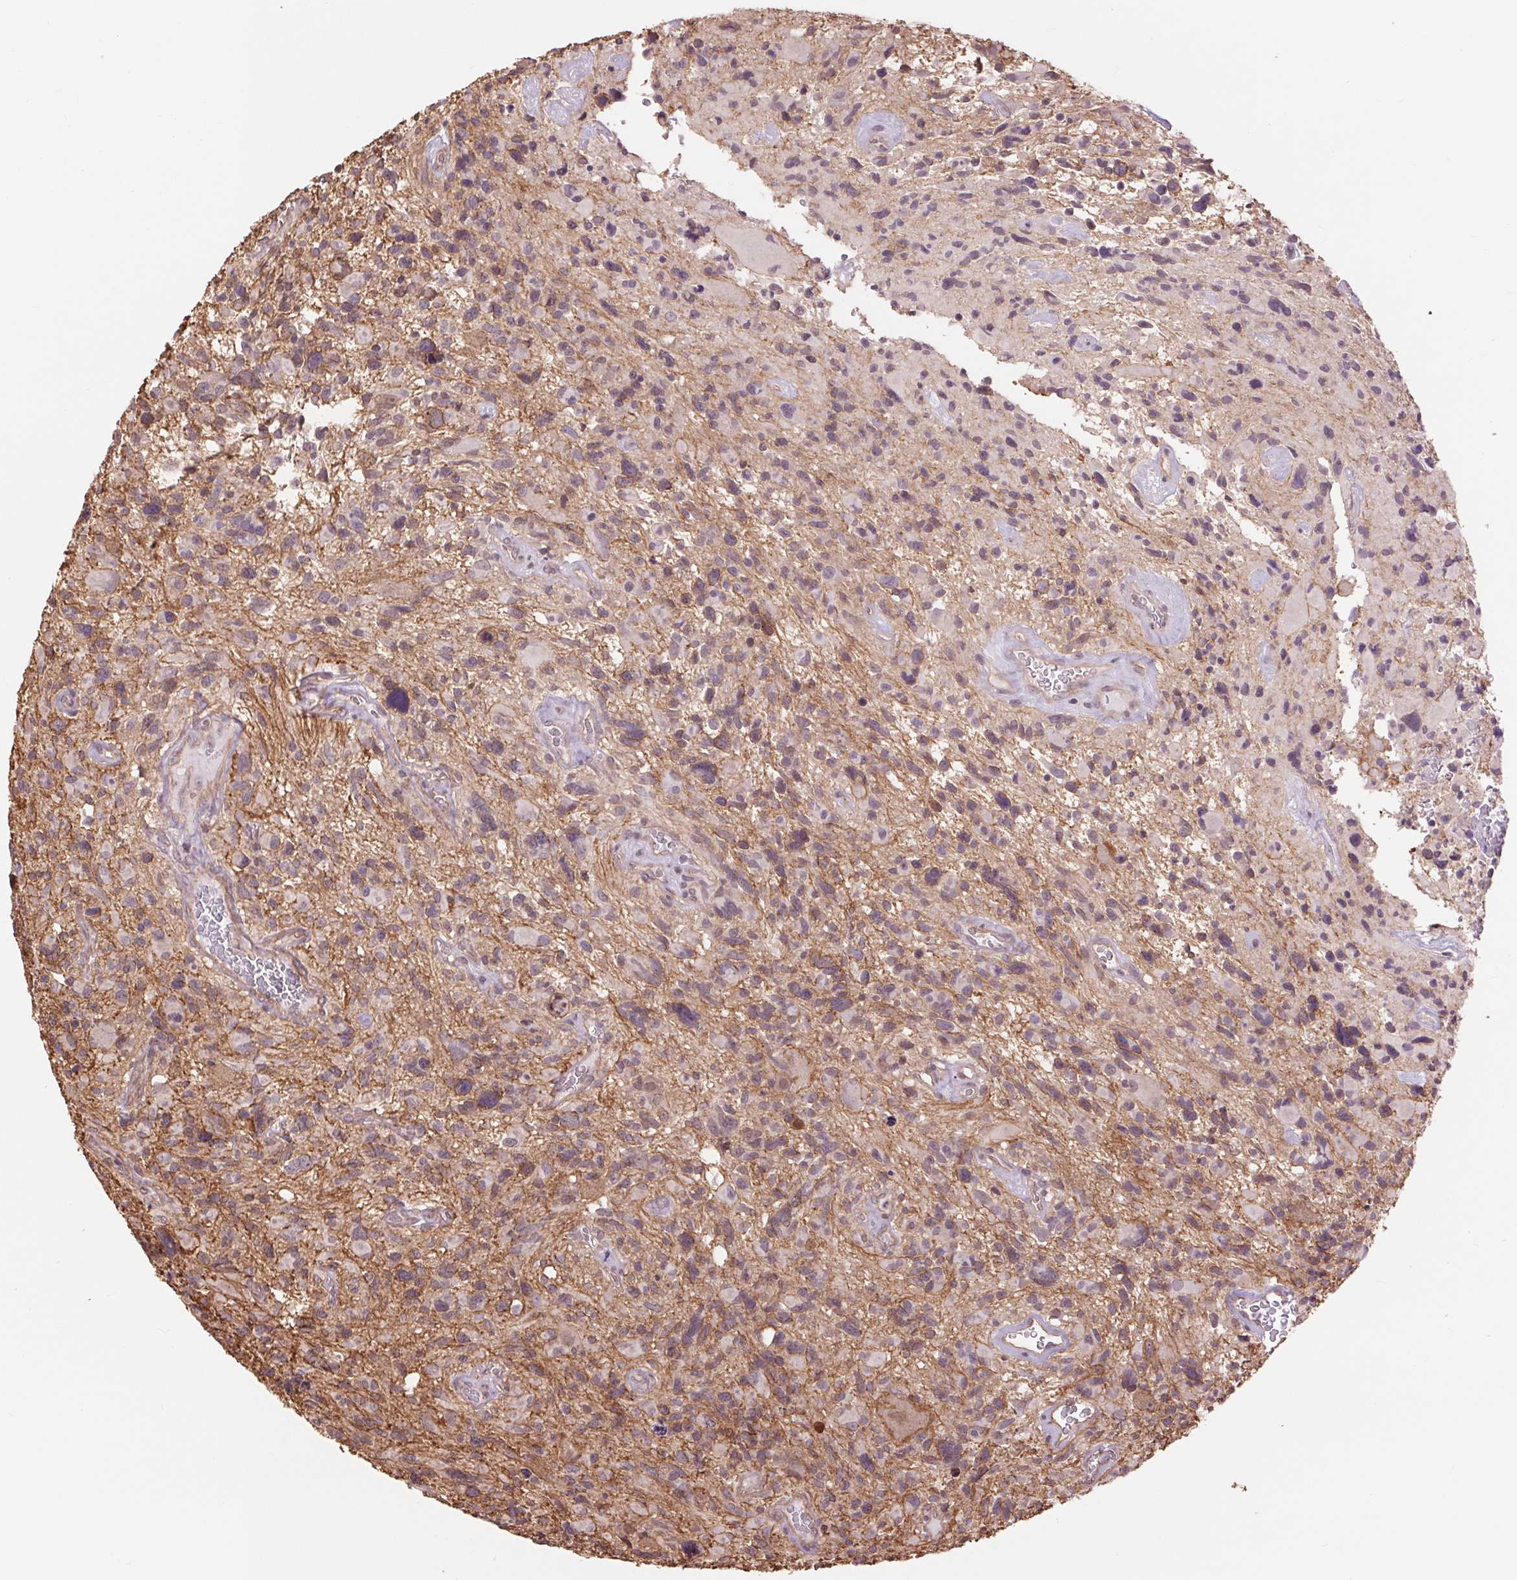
{"staining": {"intensity": "negative", "quantity": "none", "location": "none"}, "tissue": "glioma", "cell_type": "Tumor cells", "image_type": "cancer", "snomed": [{"axis": "morphology", "description": "Glioma, malignant, High grade"}, {"axis": "topography", "description": "Brain"}], "caption": "The immunohistochemistry (IHC) photomicrograph has no significant positivity in tumor cells of malignant glioma (high-grade) tissue.", "gene": "PALM", "patient": {"sex": "male", "age": 49}}